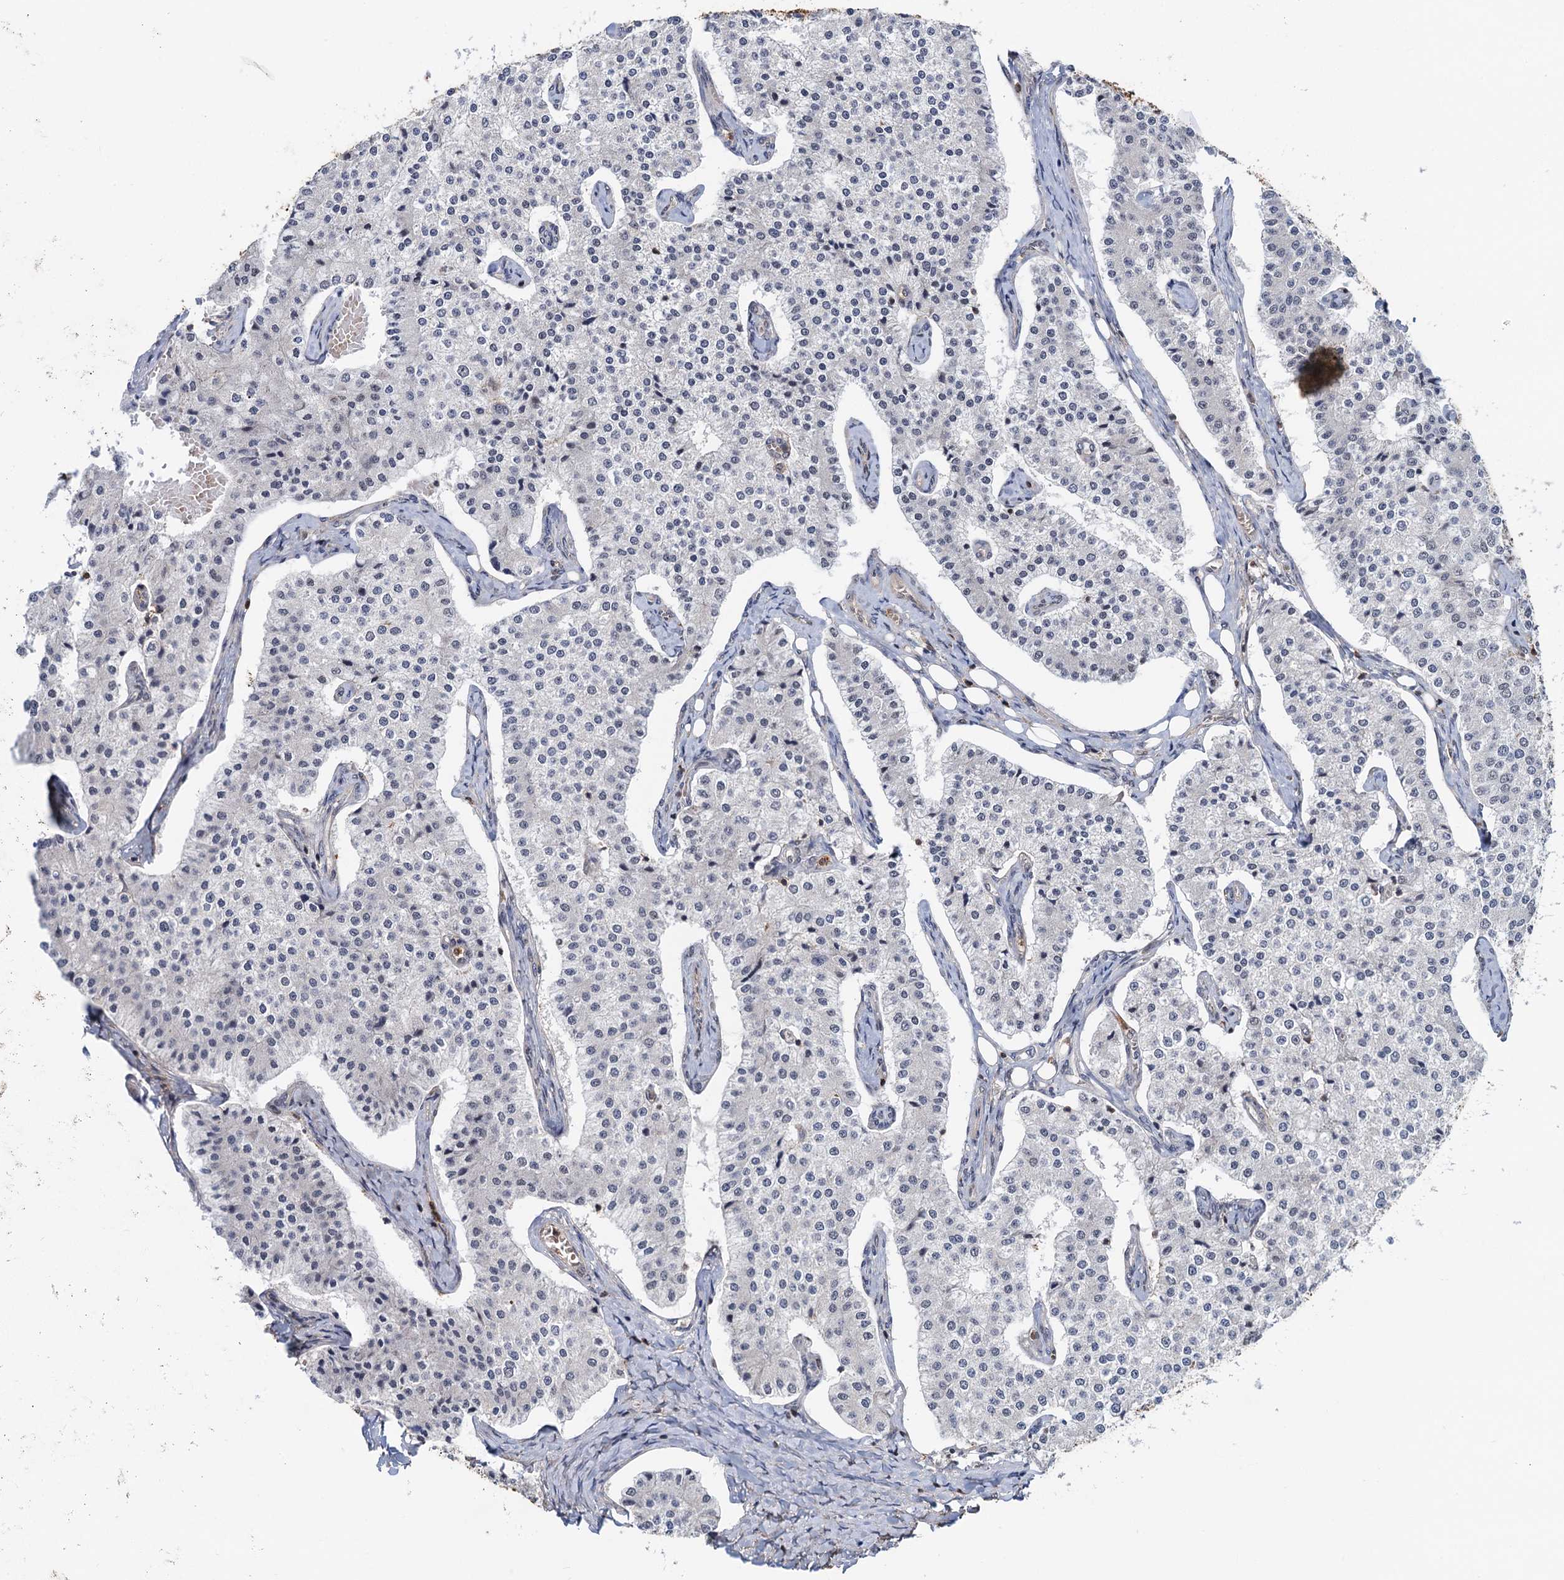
{"staining": {"intensity": "negative", "quantity": "none", "location": "none"}, "tissue": "carcinoid", "cell_type": "Tumor cells", "image_type": "cancer", "snomed": [{"axis": "morphology", "description": "Carcinoid, malignant, NOS"}, {"axis": "topography", "description": "Colon"}], "caption": "This is a histopathology image of immunohistochemistry (IHC) staining of carcinoid (malignant), which shows no staining in tumor cells.", "gene": "ZNF609", "patient": {"sex": "female", "age": 52}}